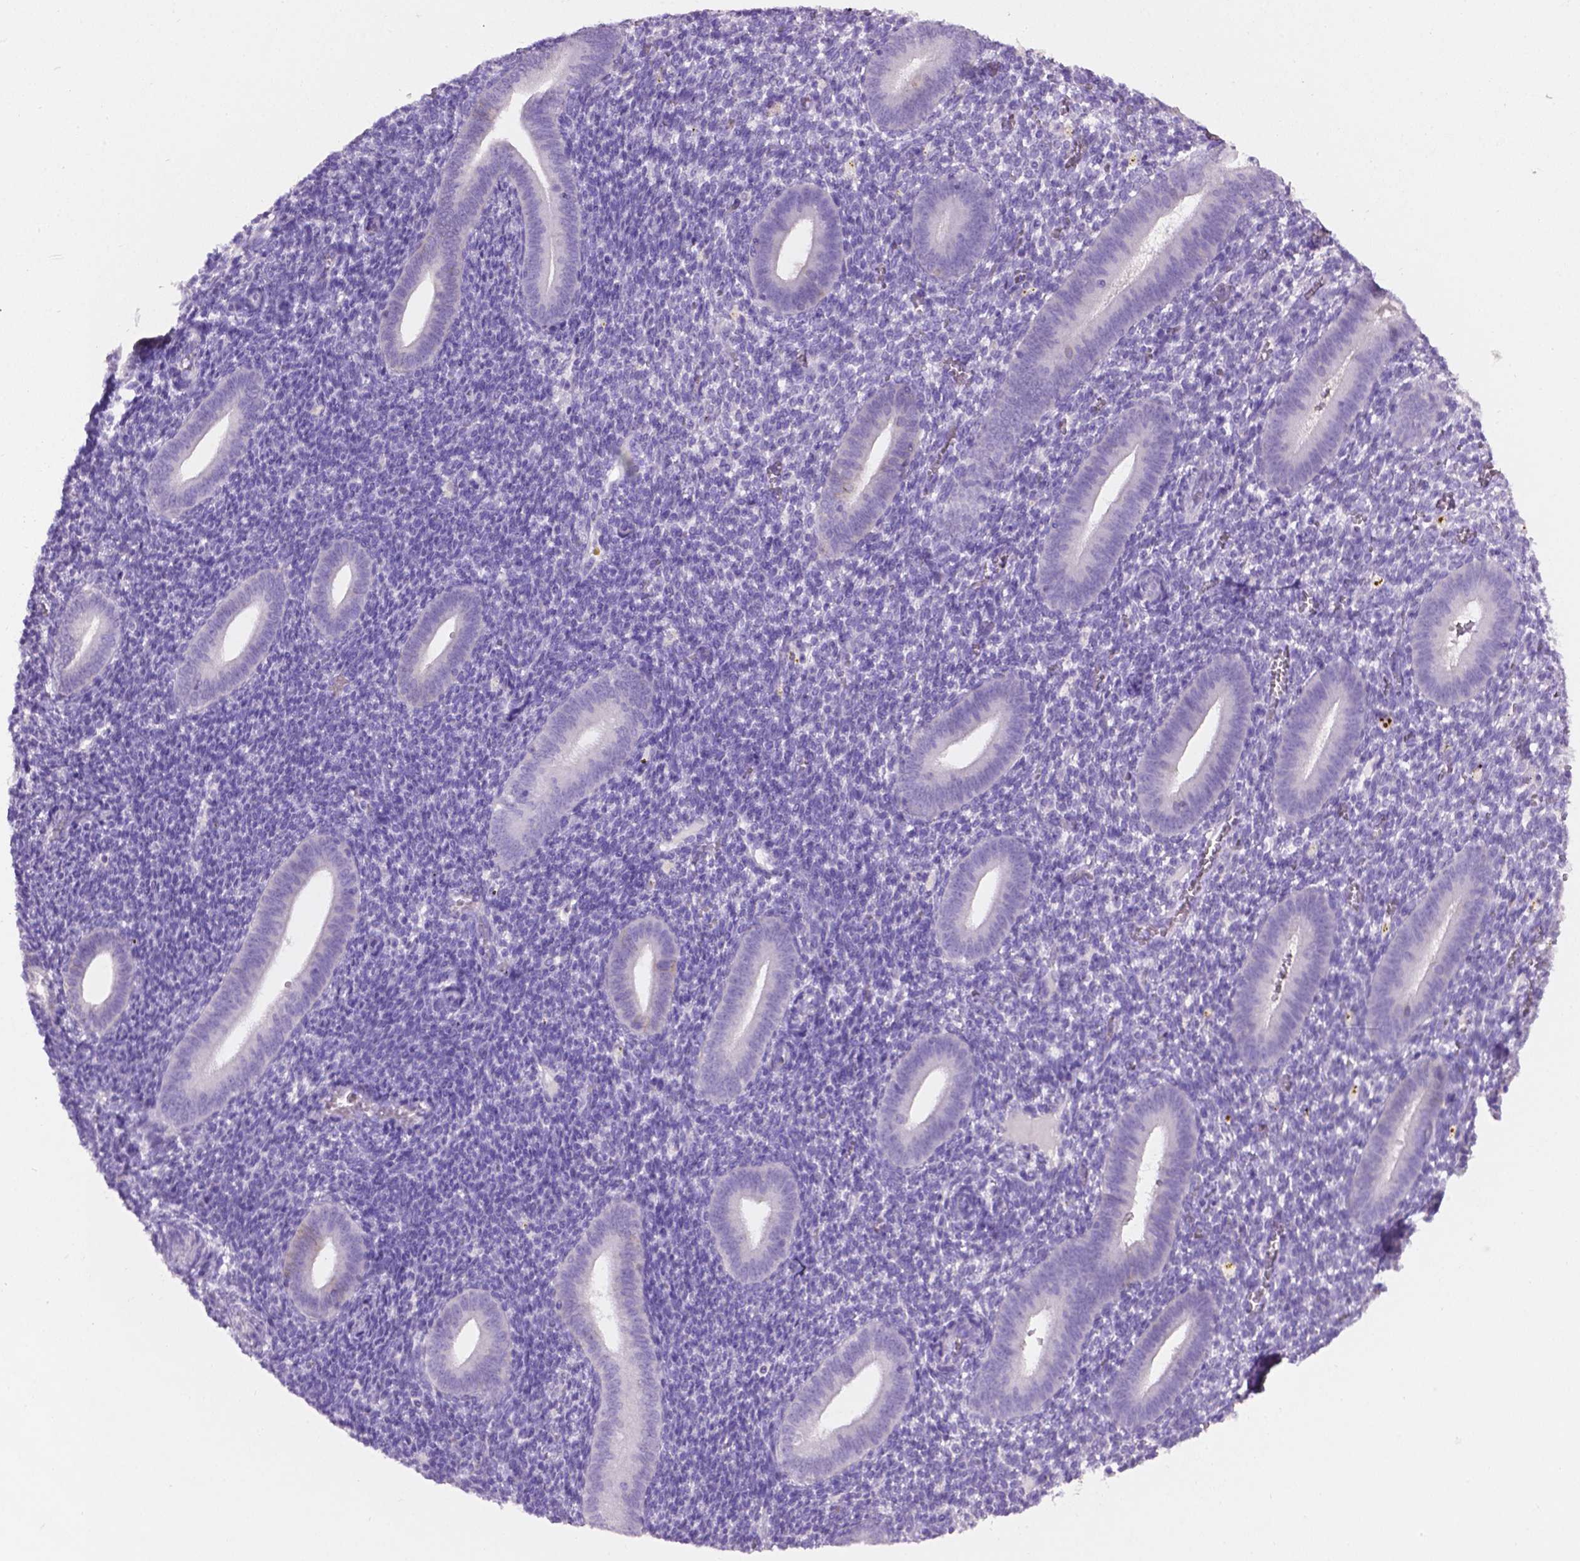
{"staining": {"intensity": "negative", "quantity": "none", "location": "none"}, "tissue": "endometrium", "cell_type": "Cells in endometrial stroma", "image_type": "normal", "snomed": [{"axis": "morphology", "description": "Normal tissue, NOS"}, {"axis": "topography", "description": "Endometrium"}], "caption": "The photomicrograph demonstrates no staining of cells in endometrial stroma in benign endometrium.", "gene": "TACSTD2", "patient": {"sex": "female", "age": 25}}